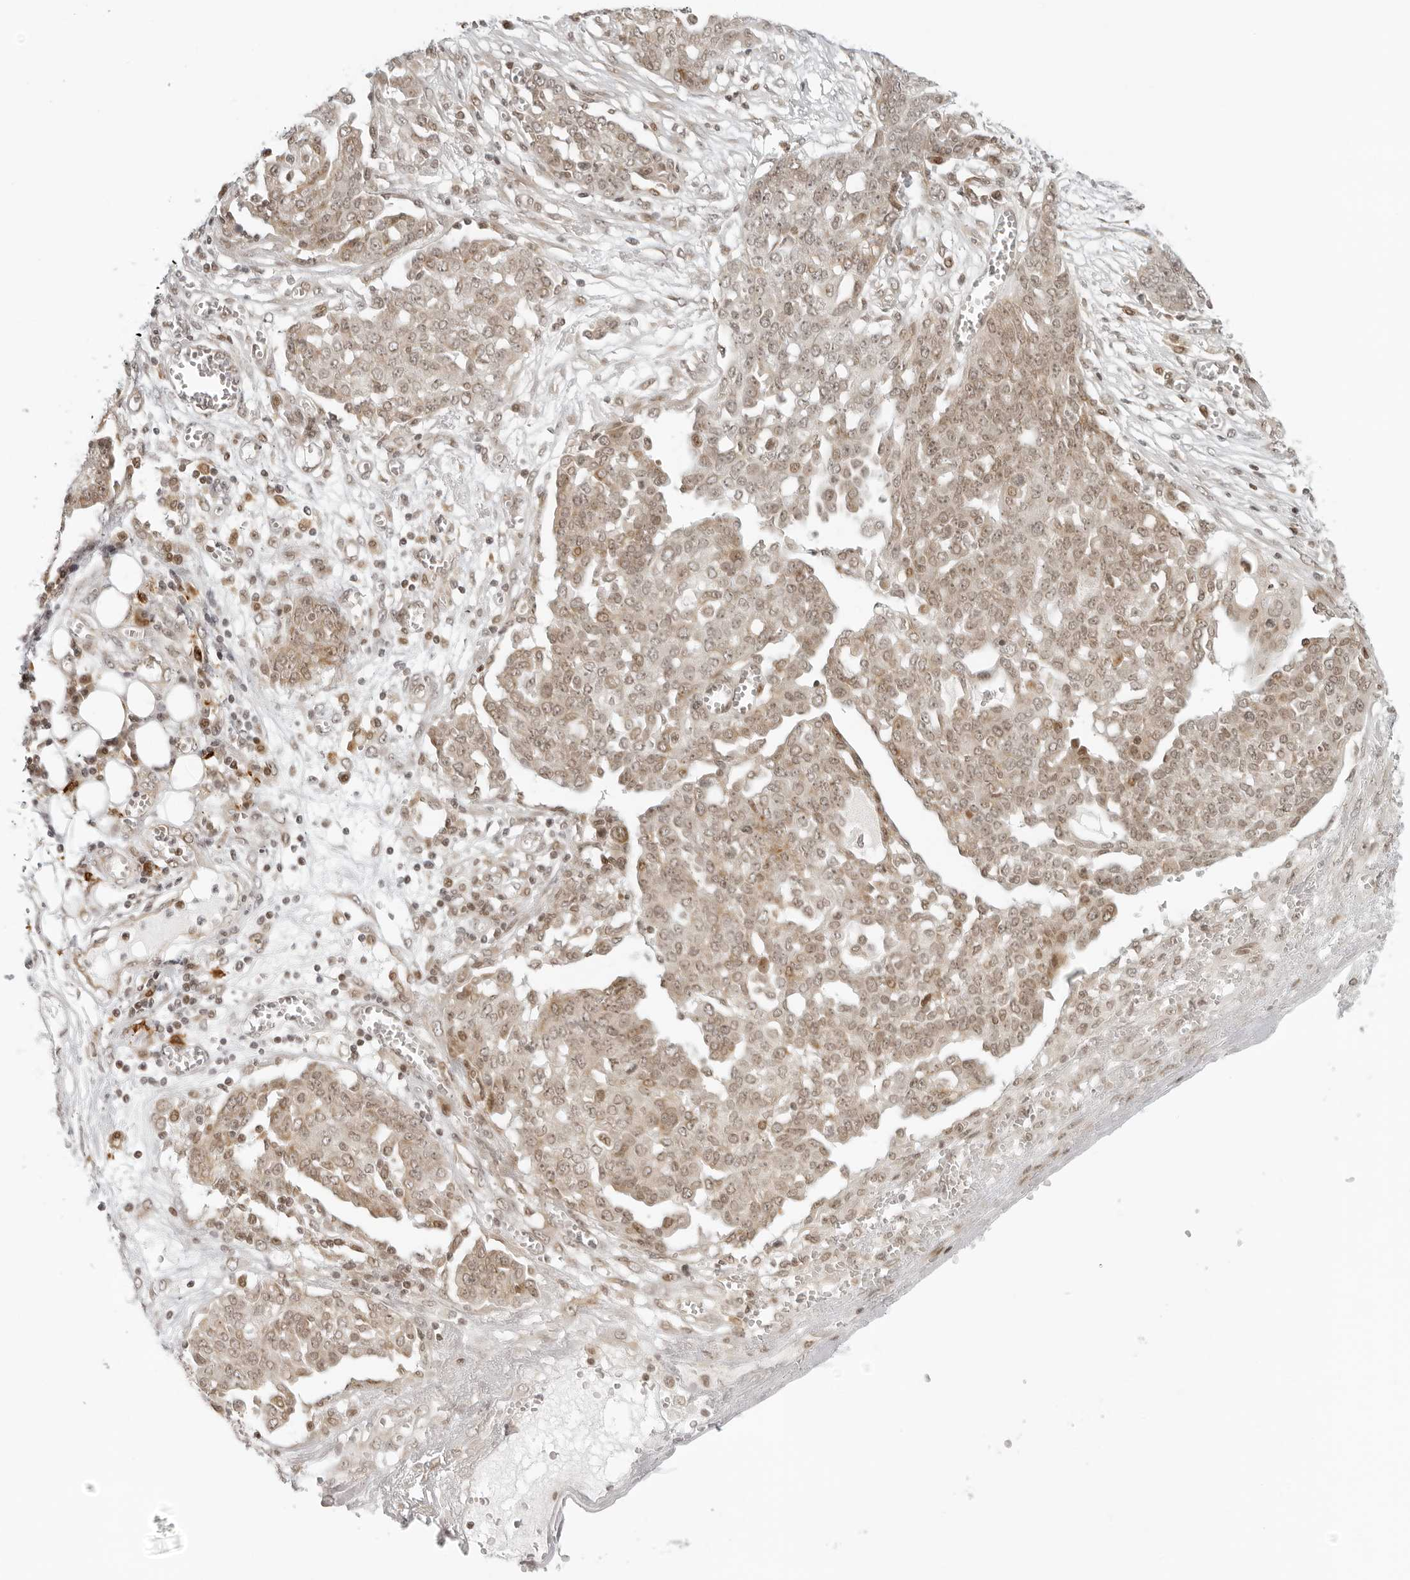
{"staining": {"intensity": "weak", "quantity": ">75%", "location": "cytoplasmic/membranous,nuclear"}, "tissue": "ovarian cancer", "cell_type": "Tumor cells", "image_type": "cancer", "snomed": [{"axis": "morphology", "description": "Cystadenocarcinoma, serous, NOS"}, {"axis": "topography", "description": "Soft tissue"}, {"axis": "topography", "description": "Ovary"}], "caption": "The micrograph exhibits immunohistochemical staining of ovarian serous cystadenocarcinoma. There is weak cytoplasmic/membranous and nuclear expression is appreciated in about >75% of tumor cells.", "gene": "ZNF407", "patient": {"sex": "female", "age": 57}}